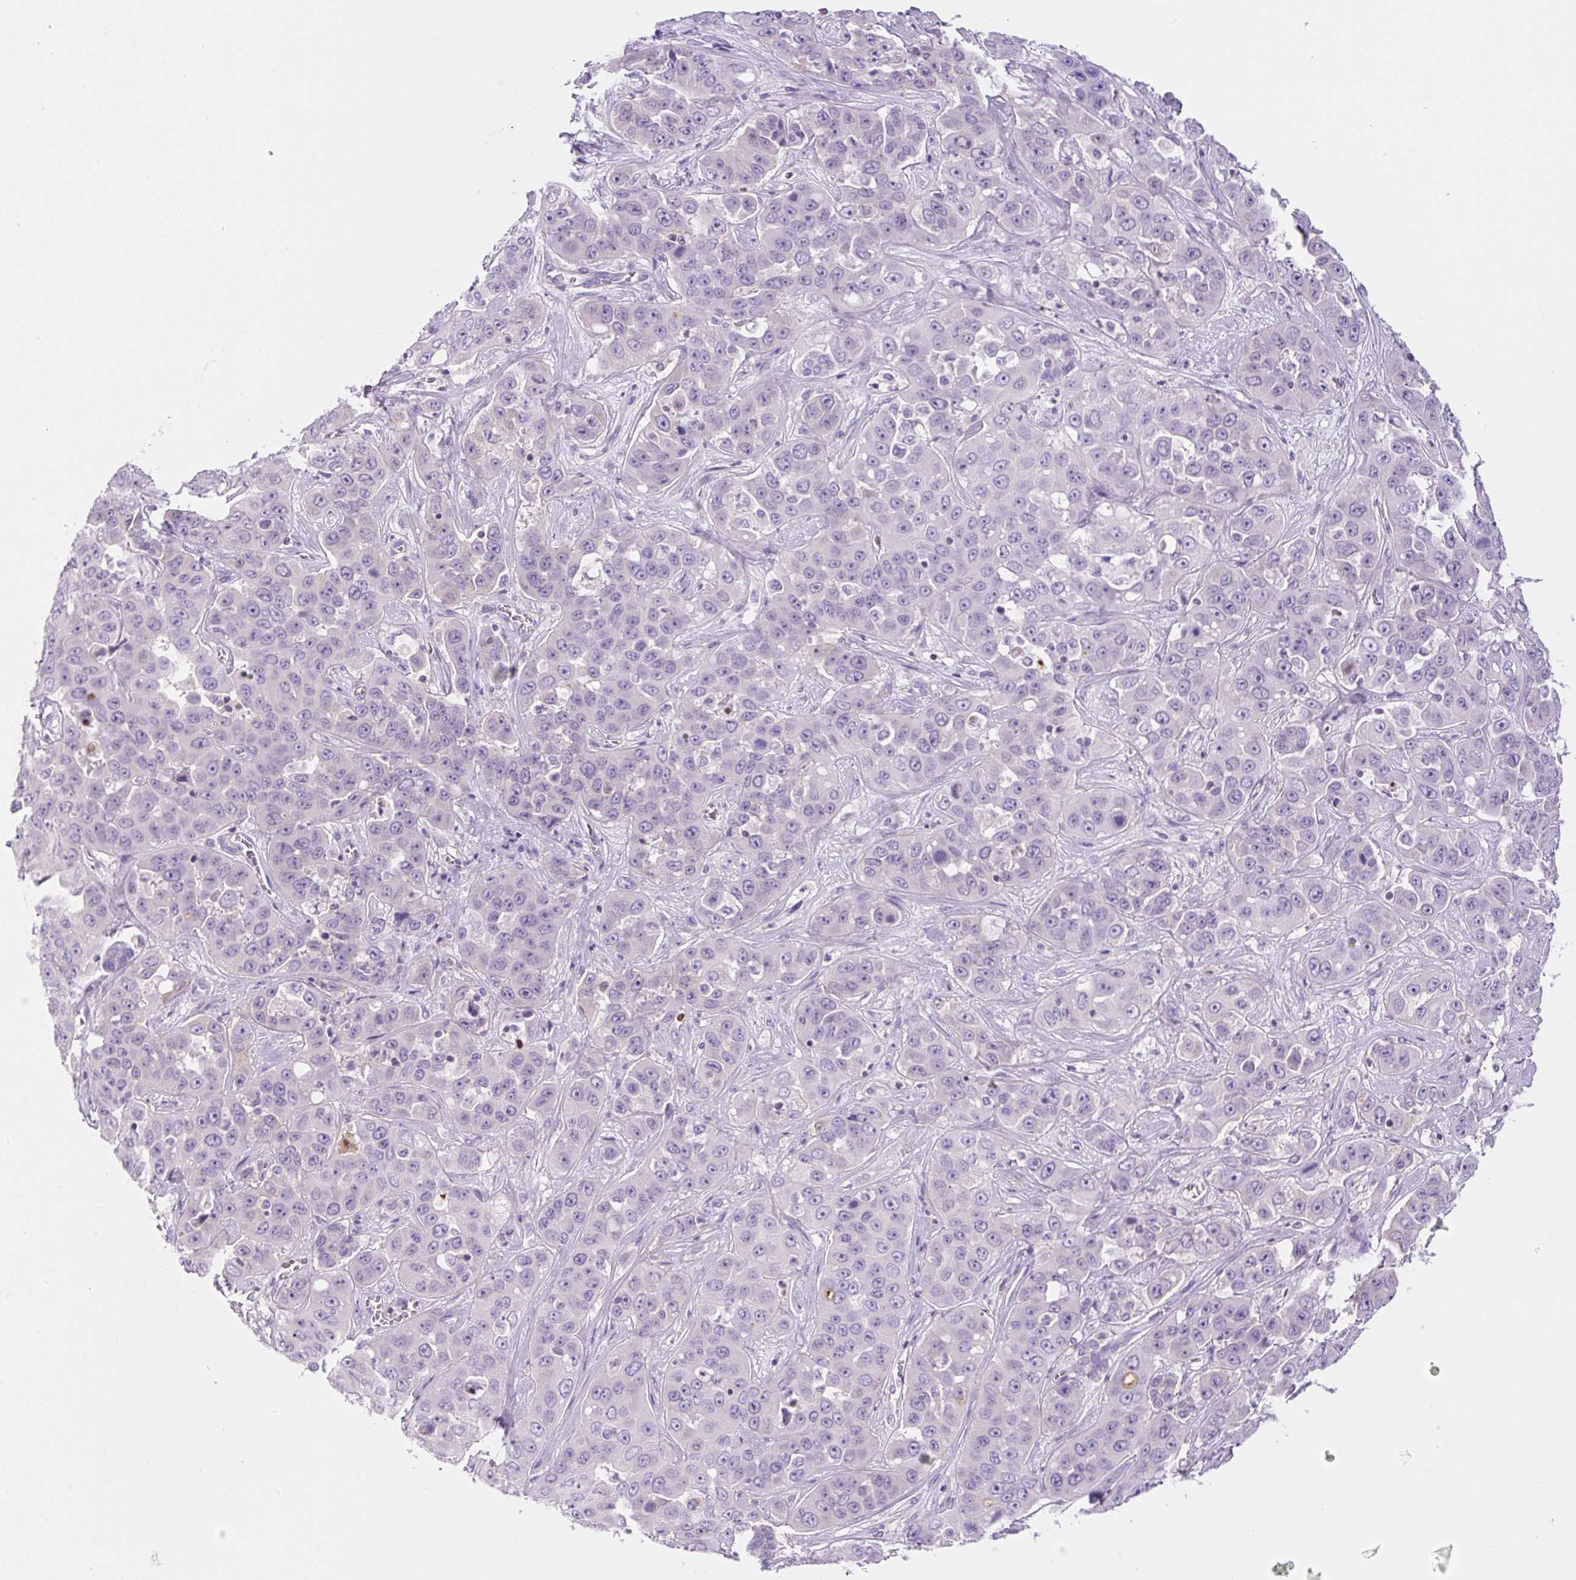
{"staining": {"intensity": "negative", "quantity": "none", "location": "none"}, "tissue": "liver cancer", "cell_type": "Tumor cells", "image_type": "cancer", "snomed": [{"axis": "morphology", "description": "Cholangiocarcinoma"}, {"axis": "topography", "description": "Liver"}], "caption": "Tumor cells are negative for protein expression in human cholangiocarcinoma (liver).", "gene": "PIP5KL1", "patient": {"sex": "female", "age": 52}}